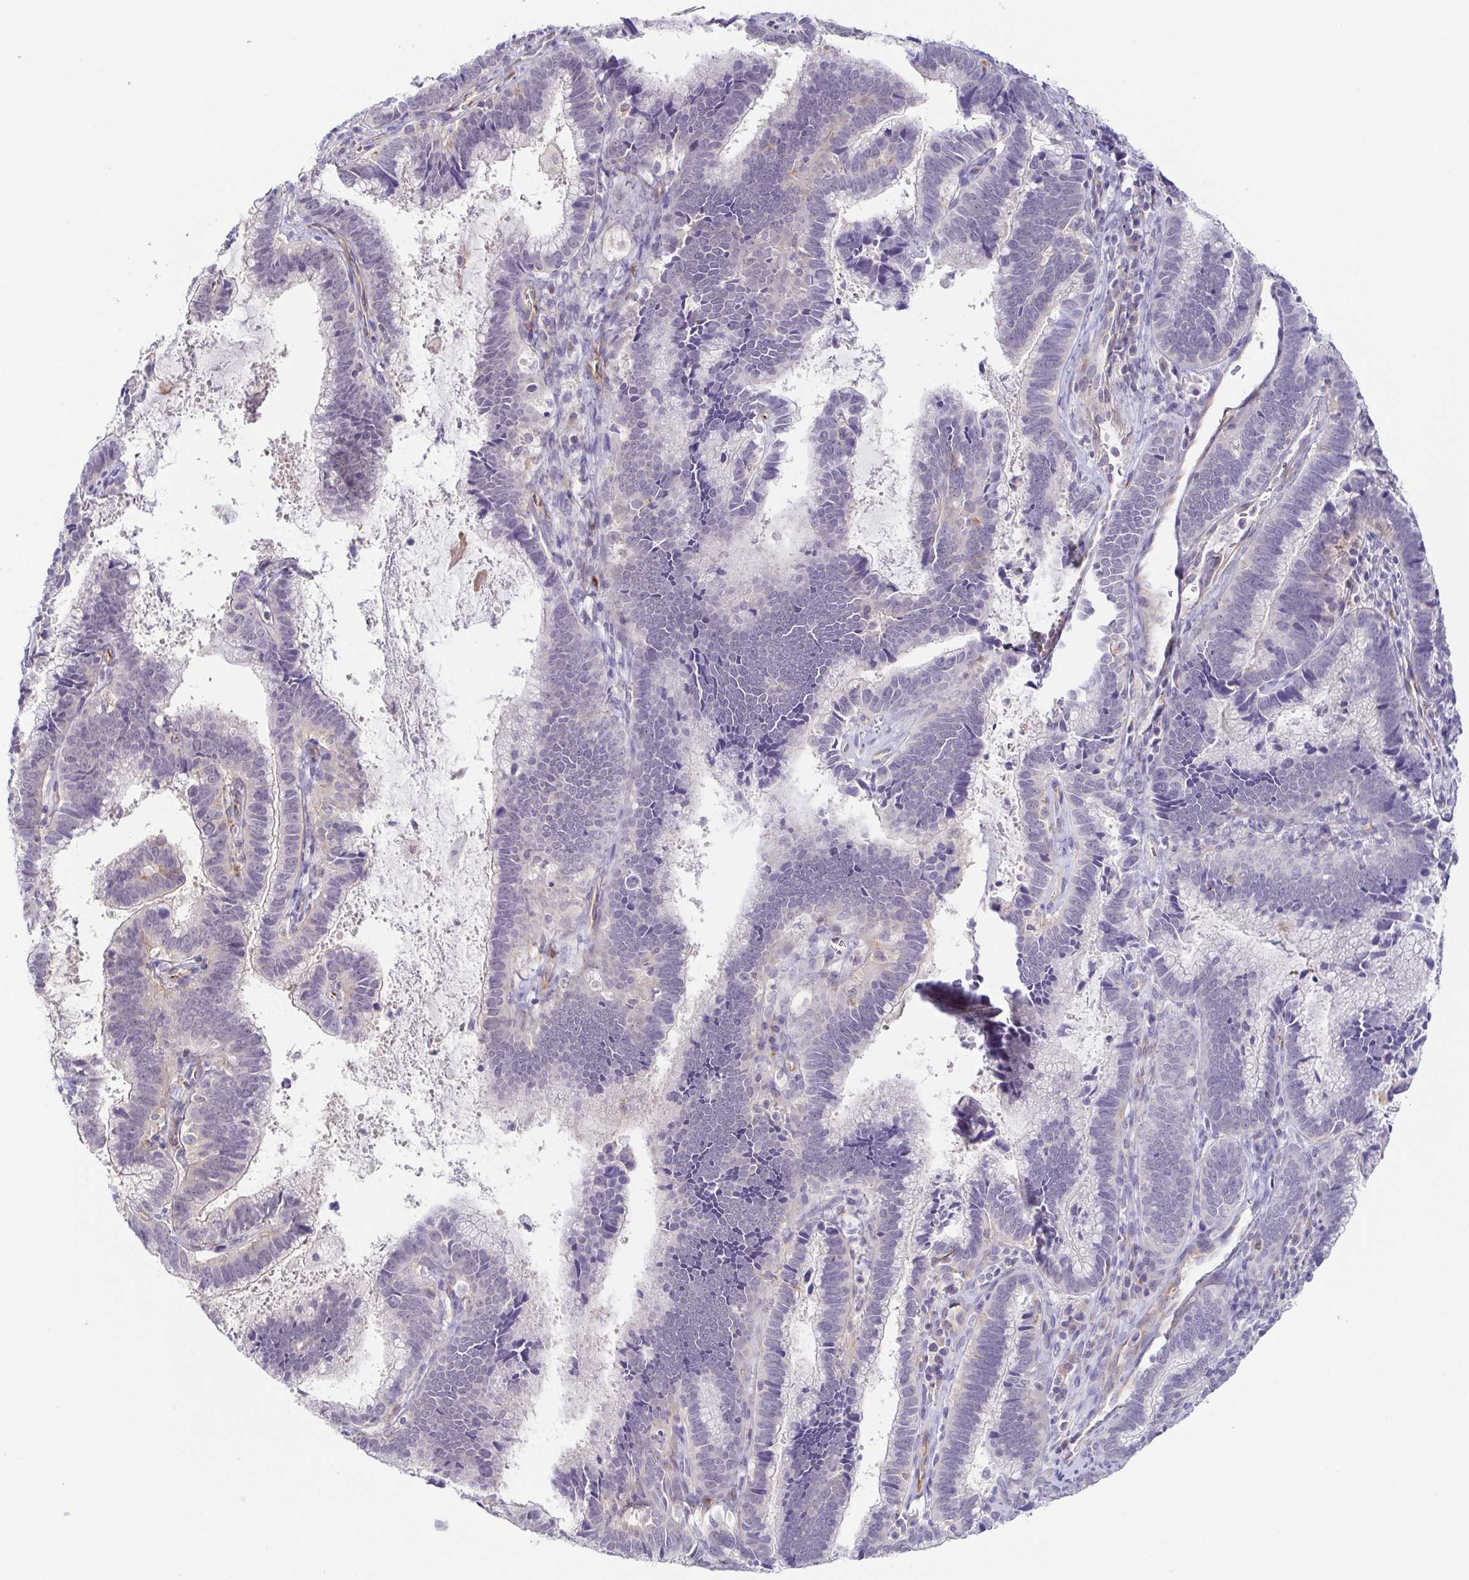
{"staining": {"intensity": "negative", "quantity": "none", "location": "none"}, "tissue": "cervical cancer", "cell_type": "Tumor cells", "image_type": "cancer", "snomed": [{"axis": "morphology", "description": "Adenocarcinoma, NOS"}, {"axis": "topography", "description": "Cervix"}], "caption": "Tumor cells are negative for brown protein staining in adenocarcinoma (cervical).", "gene": "COL17A1", "patient": {"sex": "female", "age": 61}}